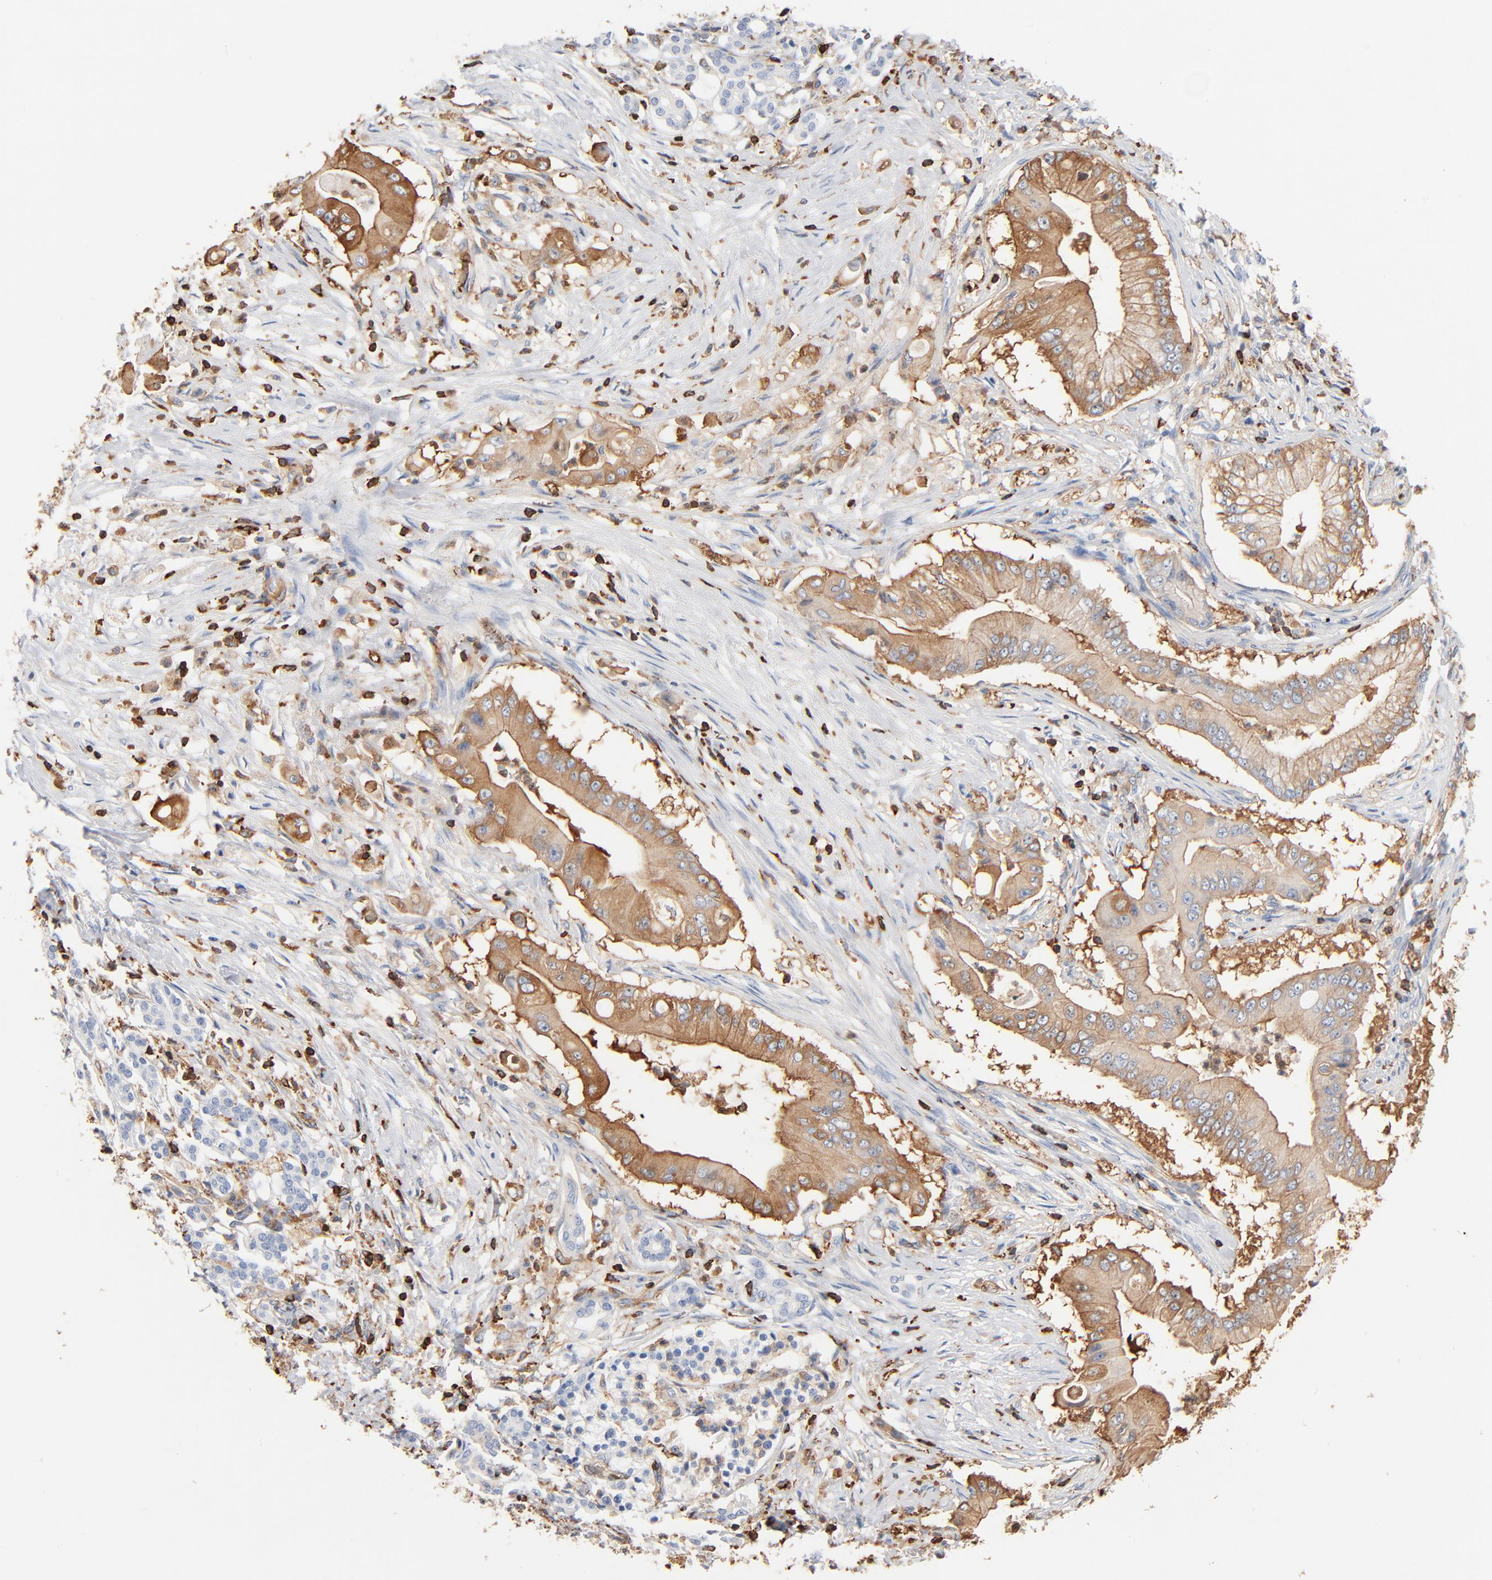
{"staining": {"intensity": "moderate", "quantity": ">75%", "location": "cytoplasmic/membranous"}, "tissue": "pancreatic cancer", "cell_type": "Tumor cells", "image_type": "cancer", "snomed": [{"axis": "morphology", "description": "Adenocarcinoma, NOS"}, {"axis": "topography", "description": "Pancreas"}], "caption": "Pancreatic adenocarcinoma stained for a protein exhibits moderate cytoplasmic/membranous positivity in tumor cells.", "gene": "SH3KBP1", "patient": {"sex": "male", "age": 62}}